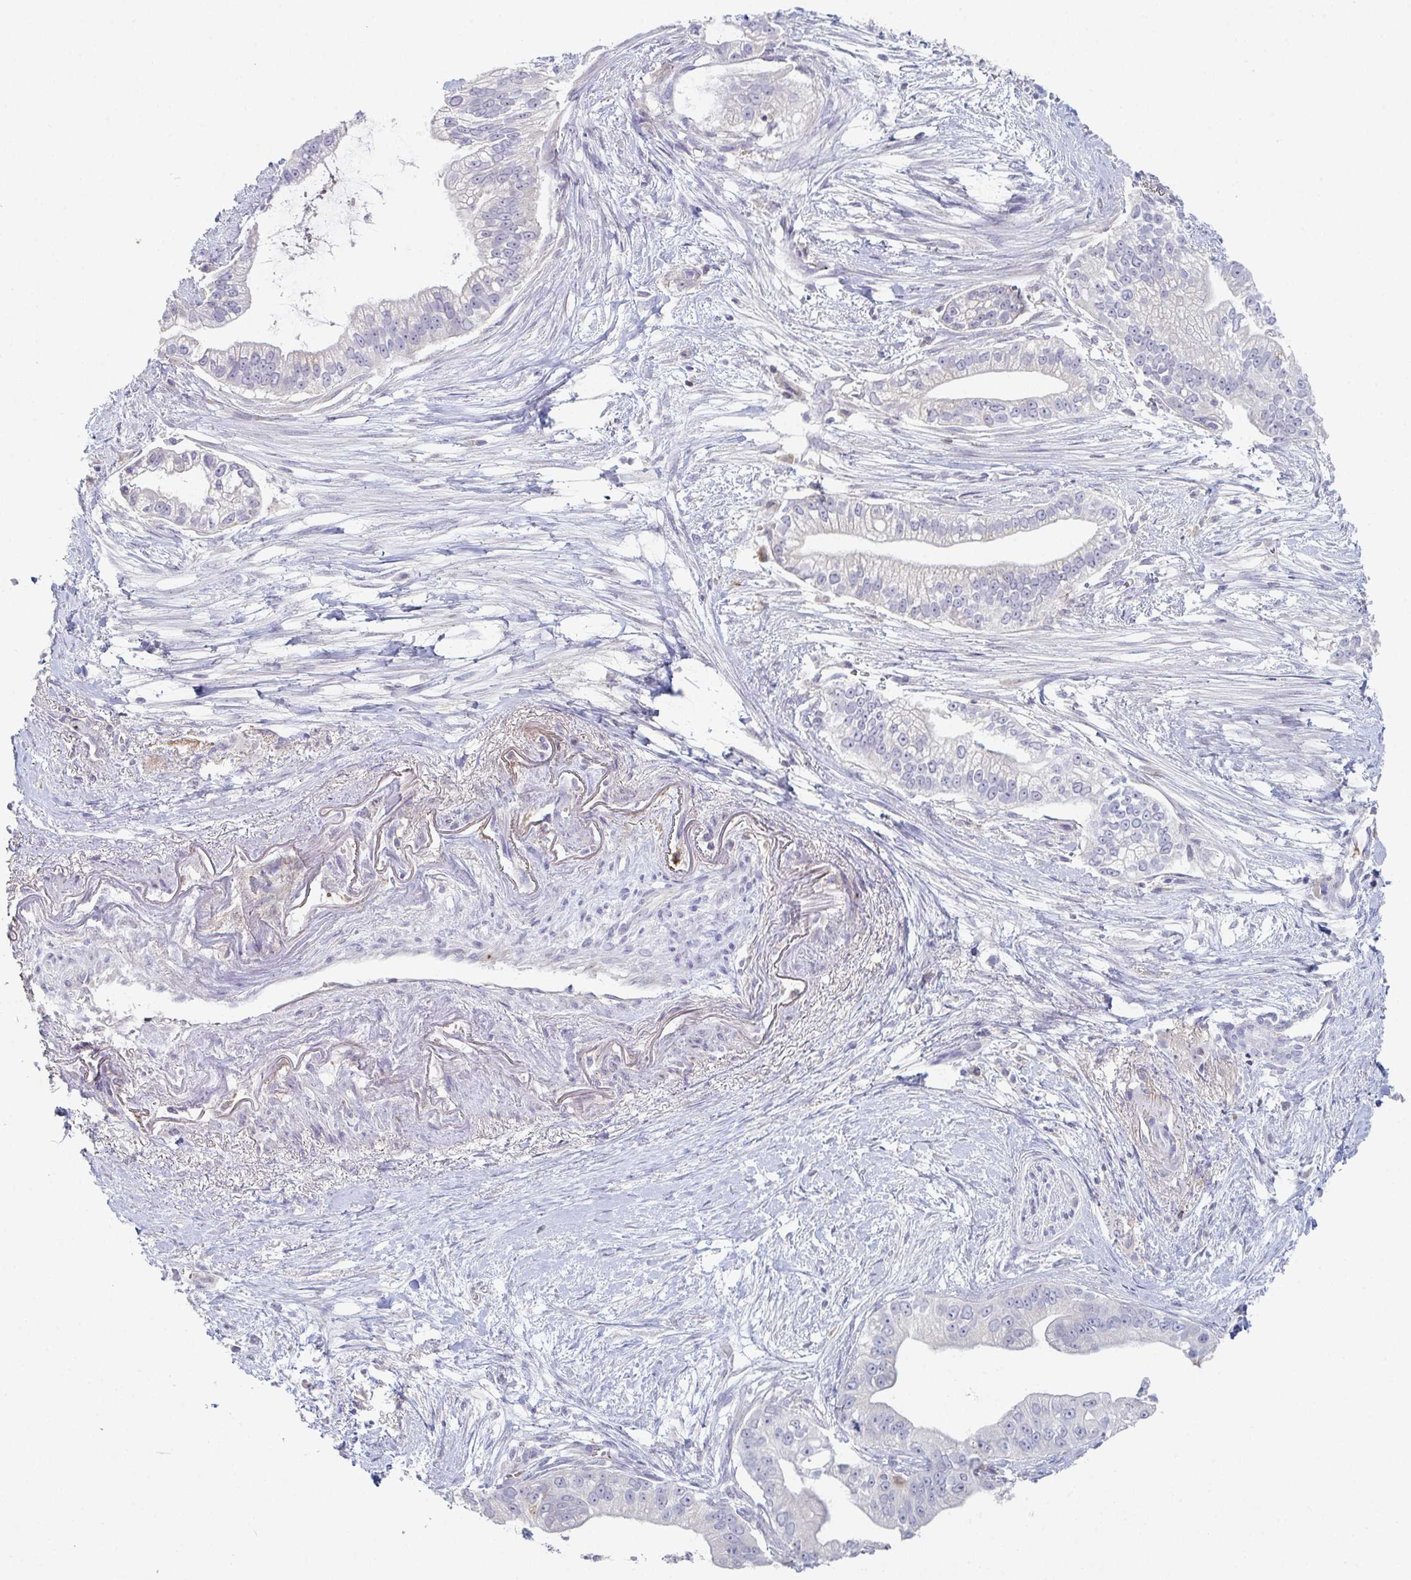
{"staining": {"intensity": "negative", "quantity": "none", "location": "none"}, "tissue": "pancreatic cancer", "cell_type": "Tumor cells", "image_type": "cancer", "snomed": [{"axis": "morphology", "description": "Adenocarcinoma, NOS"}, {"axis": "topography", "description": "Pancreas"}], "caption": "Tumor cells are negative for protein expression in human pancreatic cancer (adenocarcinoma).", "gene": "ADAM21", "patient": {"sex": "male", "age": 70}}